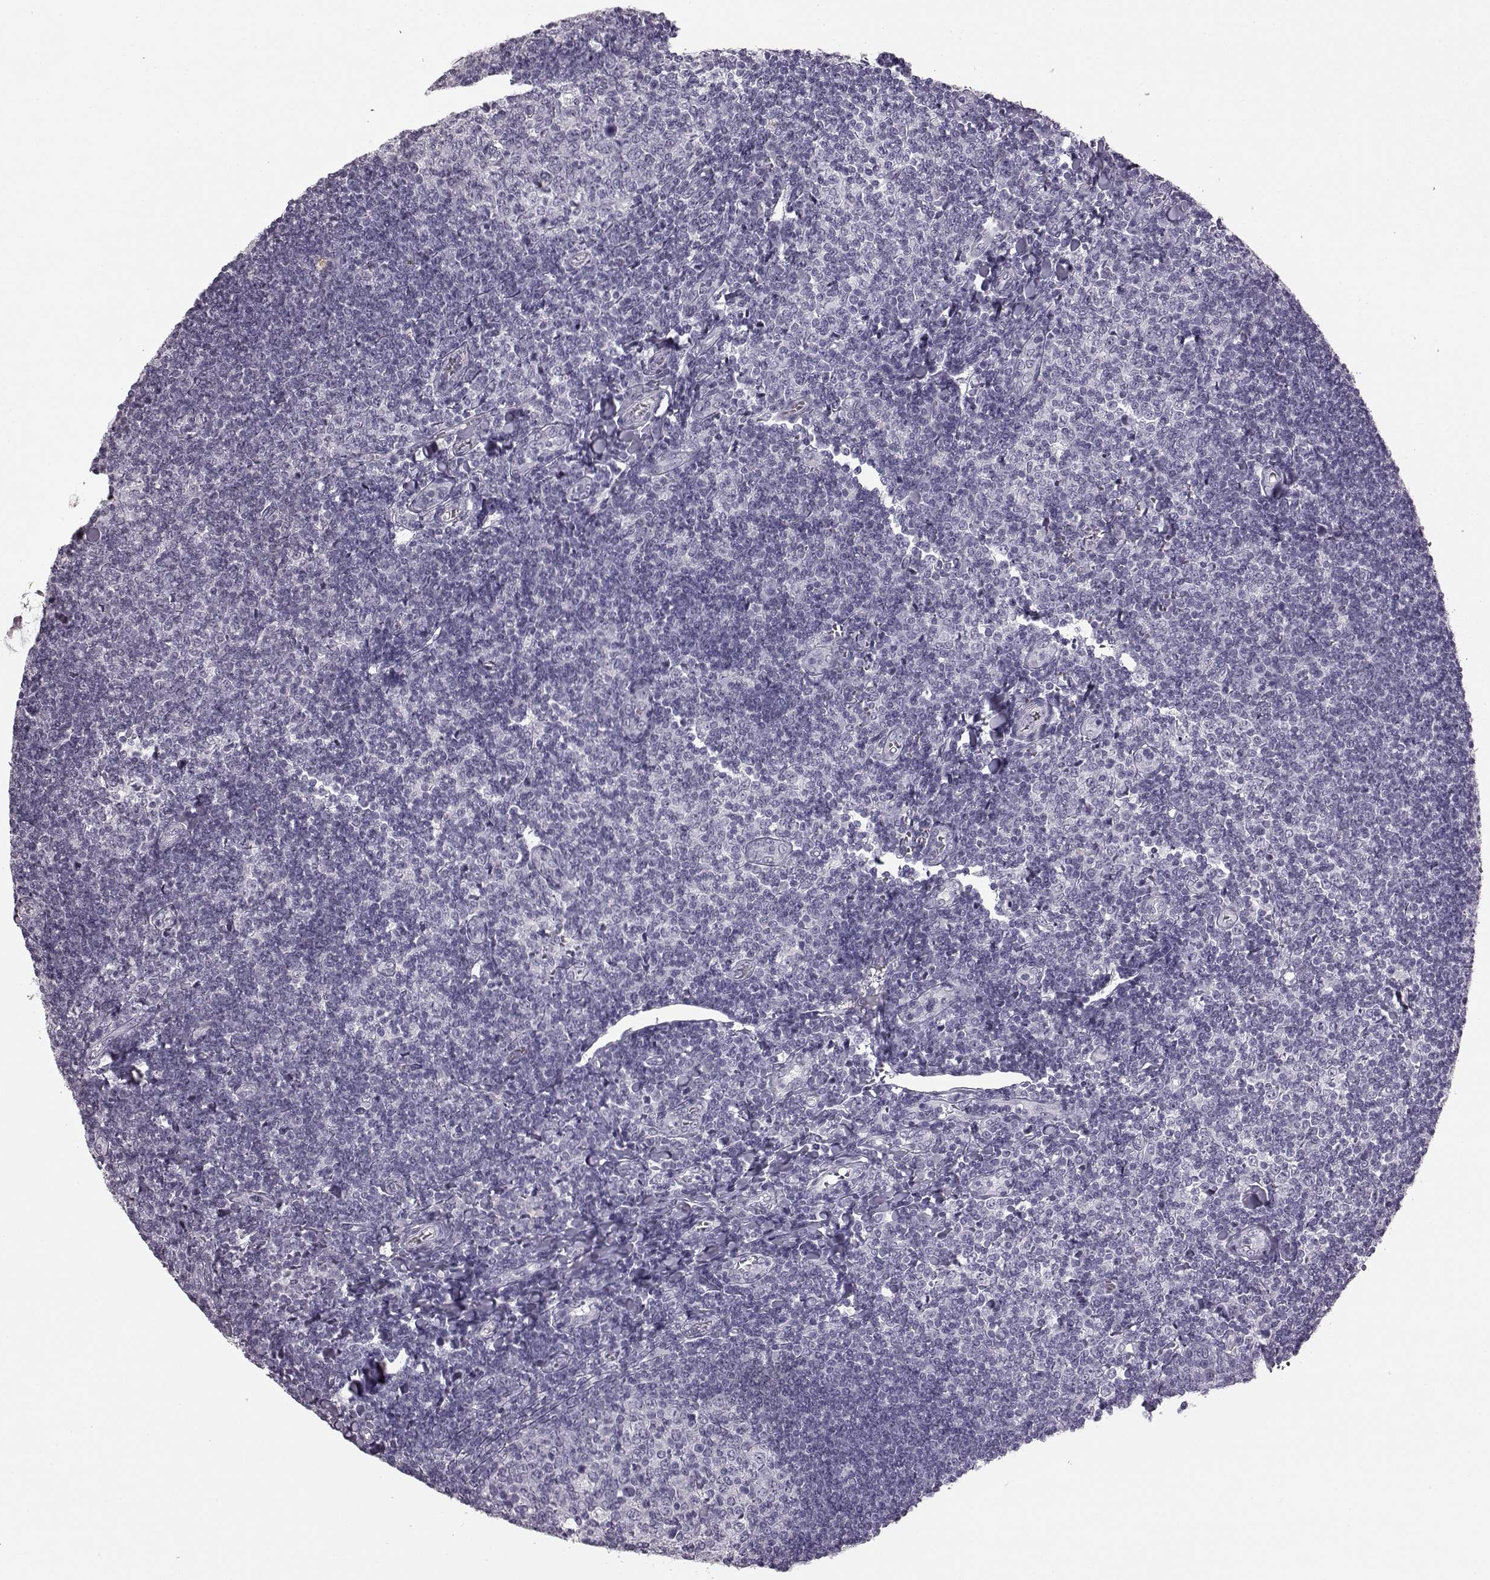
{"staining": {"intensity": "negative", "quantity": "none", "location": "none"}, "tissue": "tonsil", "cell_type": "Germinal center cells", "image_type": "normal", "snomed": [{"axis": "morphology", "description": "Normal tissue, NOS"}, {"axis": "topography", "description": "Tonsil"}], "caption": "DAB (3,3'-diaminobenzidine) immunohistochemical staining of unremarkable human tonsil demonstrates no significant staining in germinal center cells.", "gene": "AIPL1", "patient": {"sex": "female", "age": 12}}